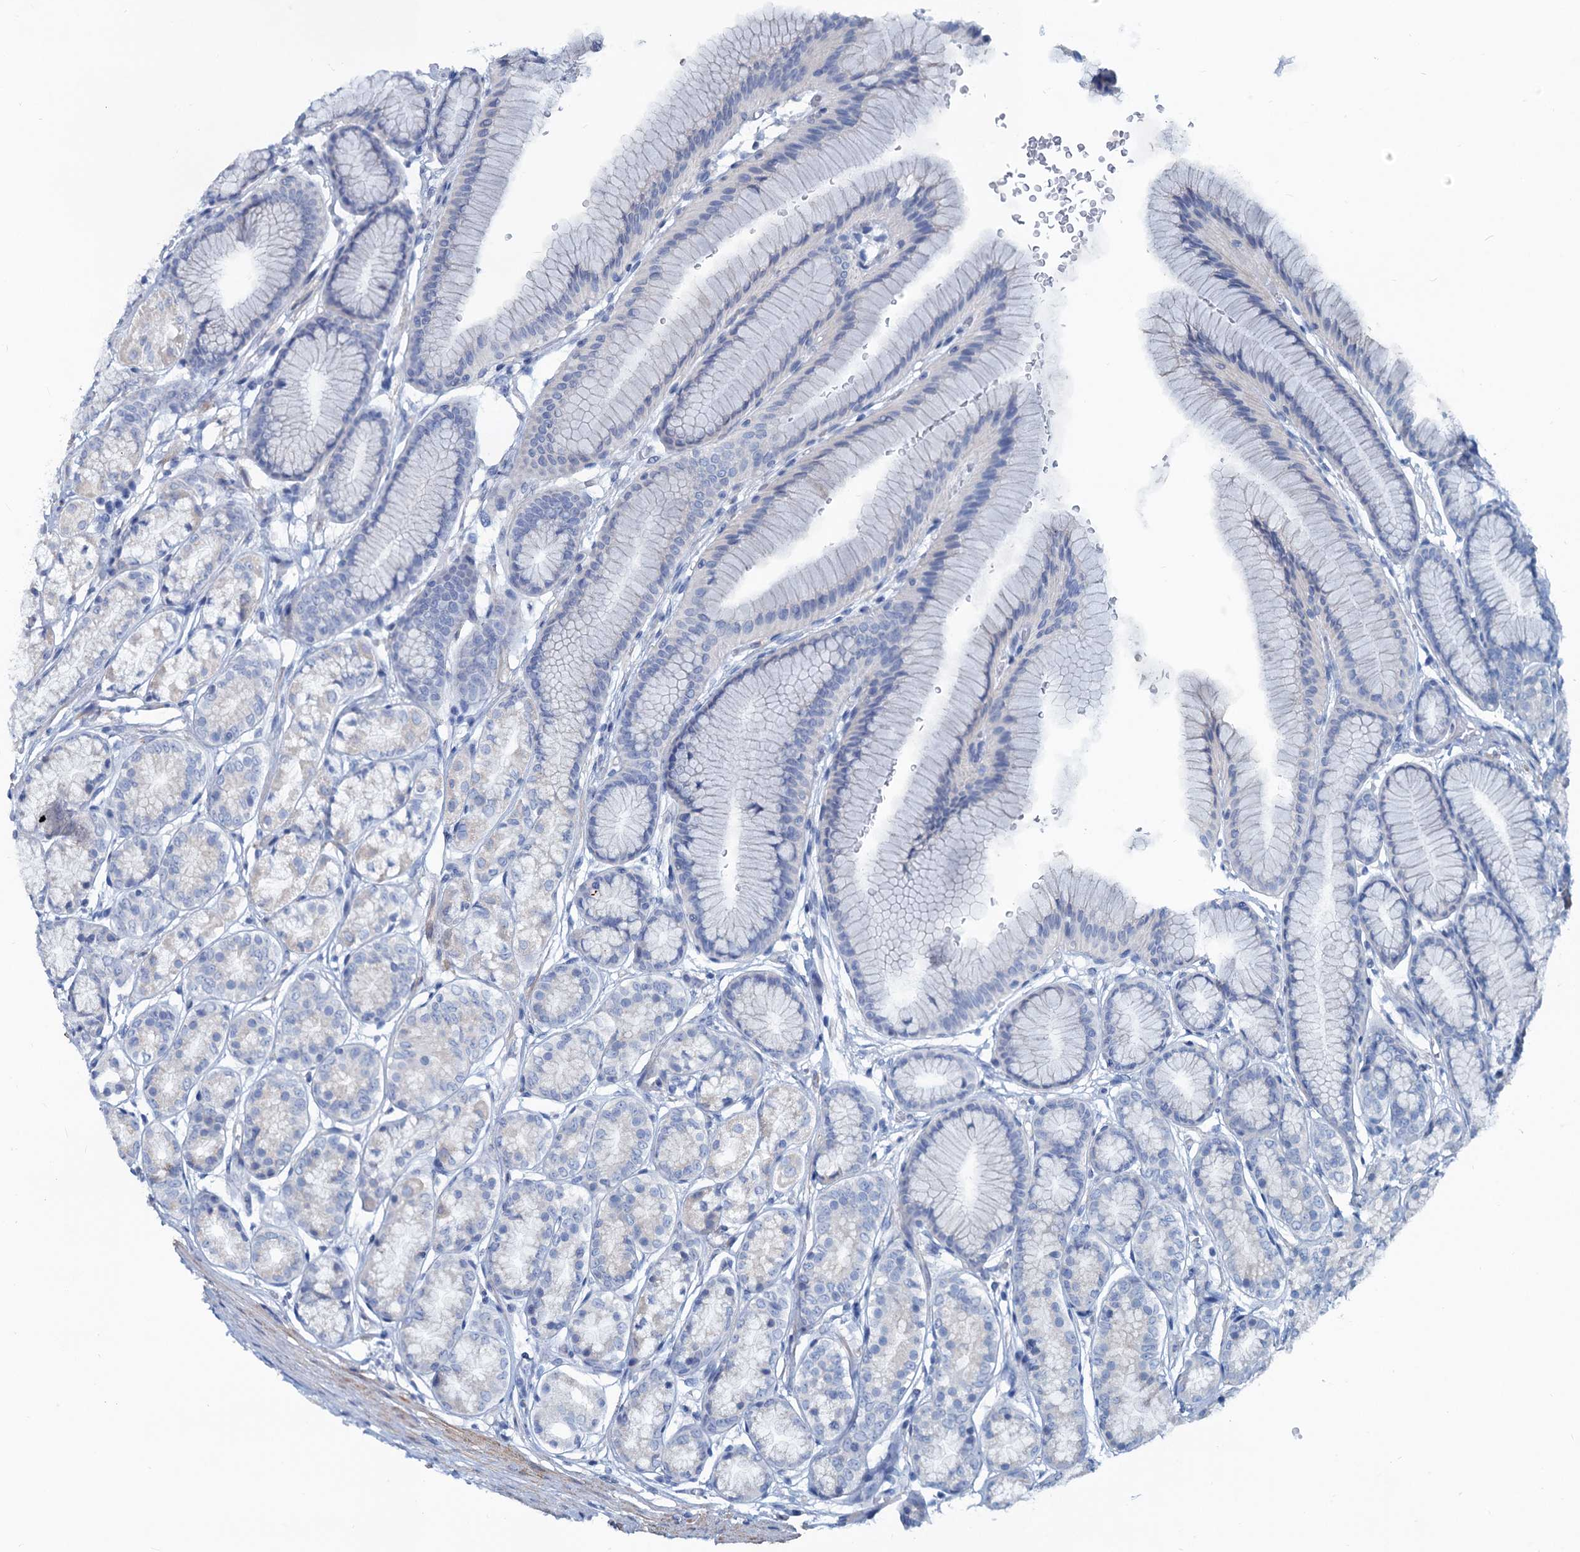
{"staining": {"intensity": "negative", "quantity": "none", "location": "none"}, "tissue": "stomach", "cell_type": "Glandular cells", "image_type": "normal", "snomed": [{"axis": "morphology", "description": "Normal tissue, NOS"}, {"axis": "morphology", "description": "Adenocarcinoma, NOS"}, {"axis": "morphology", "description": "Adenocarcinoma, High grade"}, {"axis": "topography", "description": "Stomach, upper"}, {"axis": "topography", "description": "Stomach"}], "caption": "Immunohistochemistry (IHC) image of unremarkable human stomach stained for a protein (brown), which shows no staining in glandular cells.", "gene": "SLC1A3", "patient": {"sex": "female", "age": 65}}